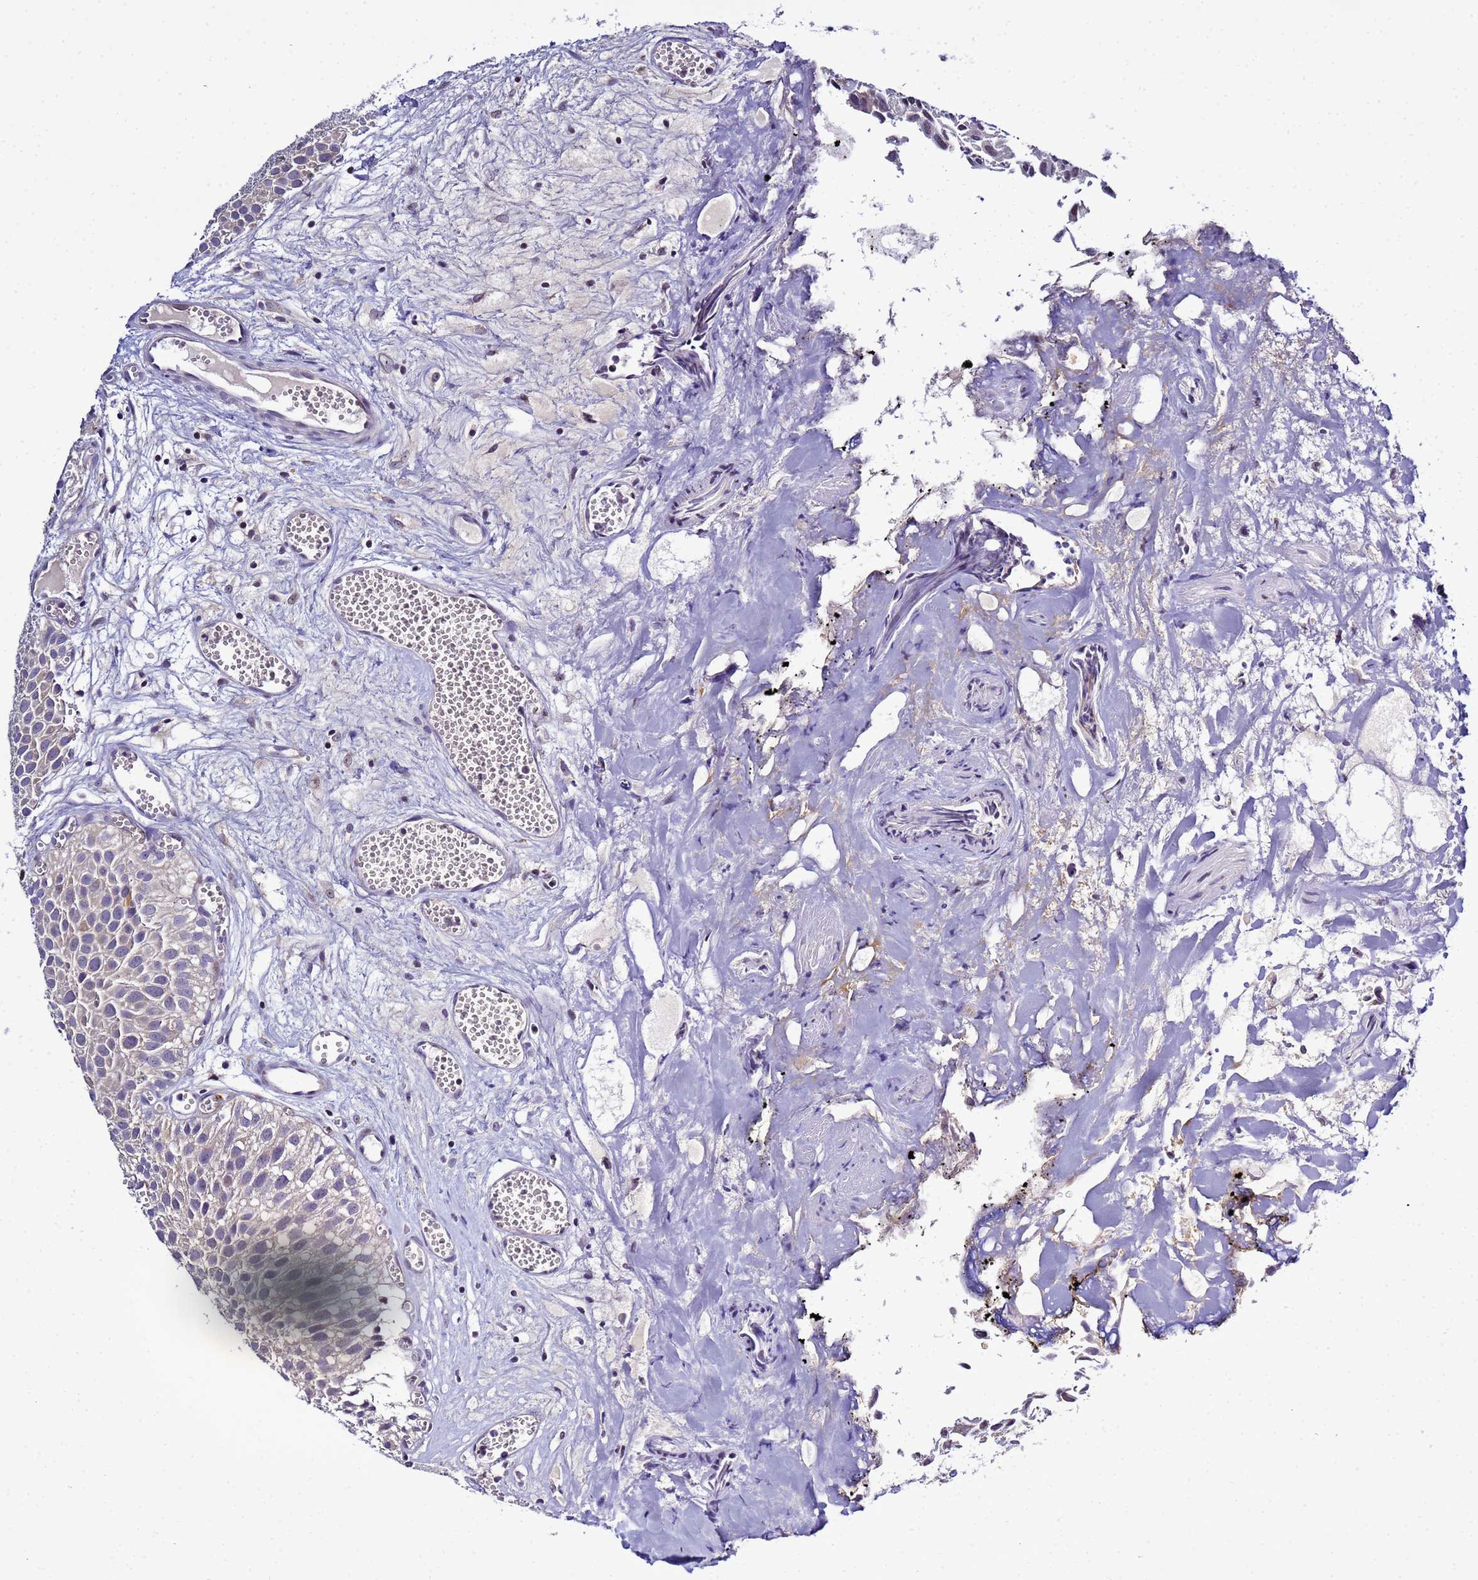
{"staining": {"intensity": "negative", "quantity": "none", "location": "none"}, "tissue": "urothelial cancer", "cell_type": "Tumor cells", "image_type": "cancer", "snomed": [{"axis": "morphology", "description": "Urothelial carcinoma, Low grade"}, {"axis": "topography", "description": "Urinary bladder"}], "caption": "IHC histopathology image of neoplastic tissue: urothelial cancer stained with DAB reveals no significant protein staining in tumor cells.", "gene": "NOL8", "patient": {"sex": "male", "age": 88}}